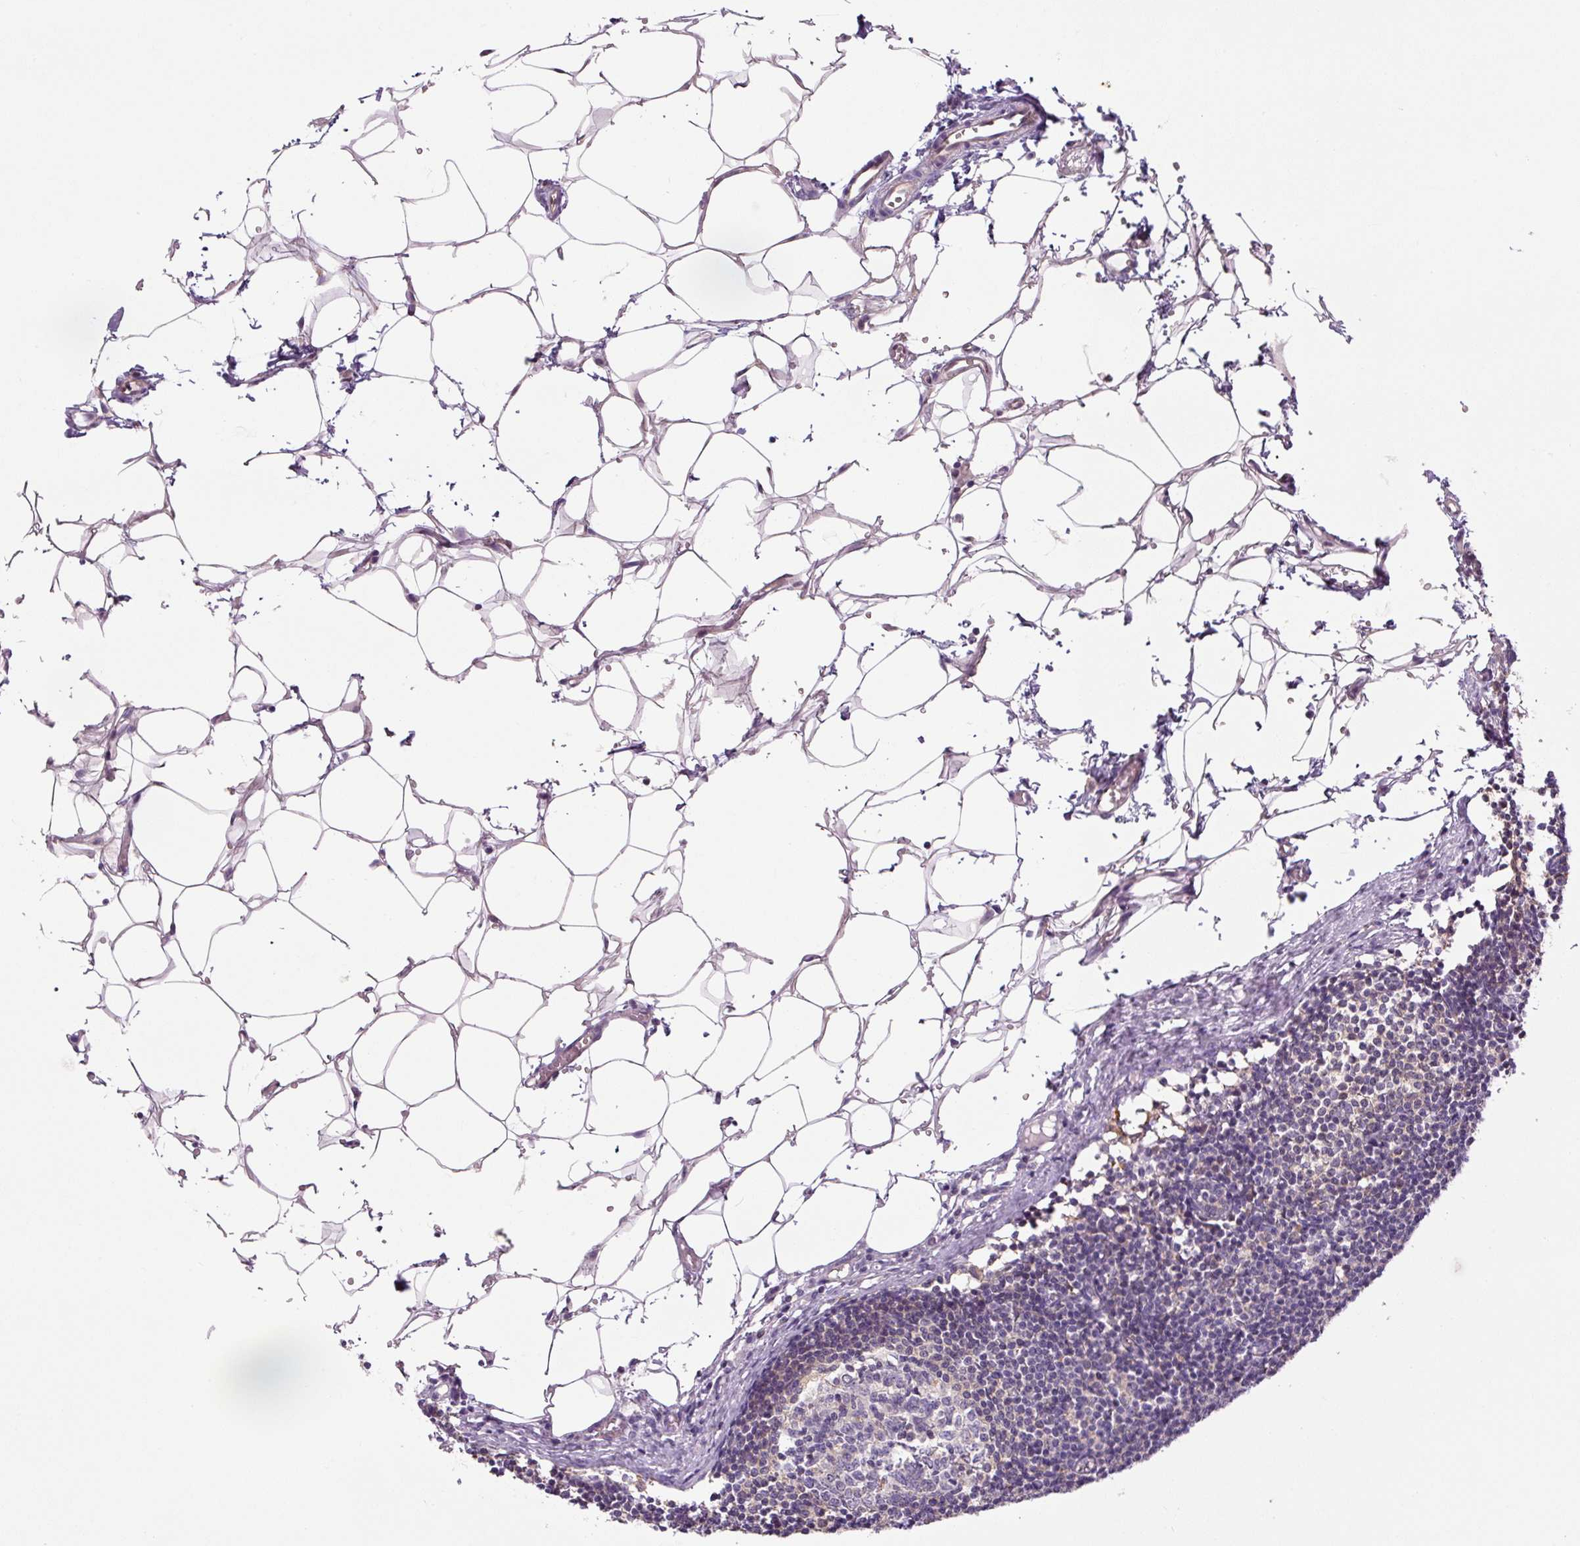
{"staining": {"intensity": "negative", "quantity": "none", "location": "none"}, "tissue": "lymph node", "cell_type": "Germinal center cells", "image_type": "normal", "snomed": [{"axis": "morphology", "description": "Normal tissue, NOS"}, {"axis": "topography", "description": "Lymph node"}], "caption": "The histopathology image shows no significant positivity in germinal center cells of lymph node.", "gene": "SPSB2", "patient": {"sex": "male", "age": 49}}